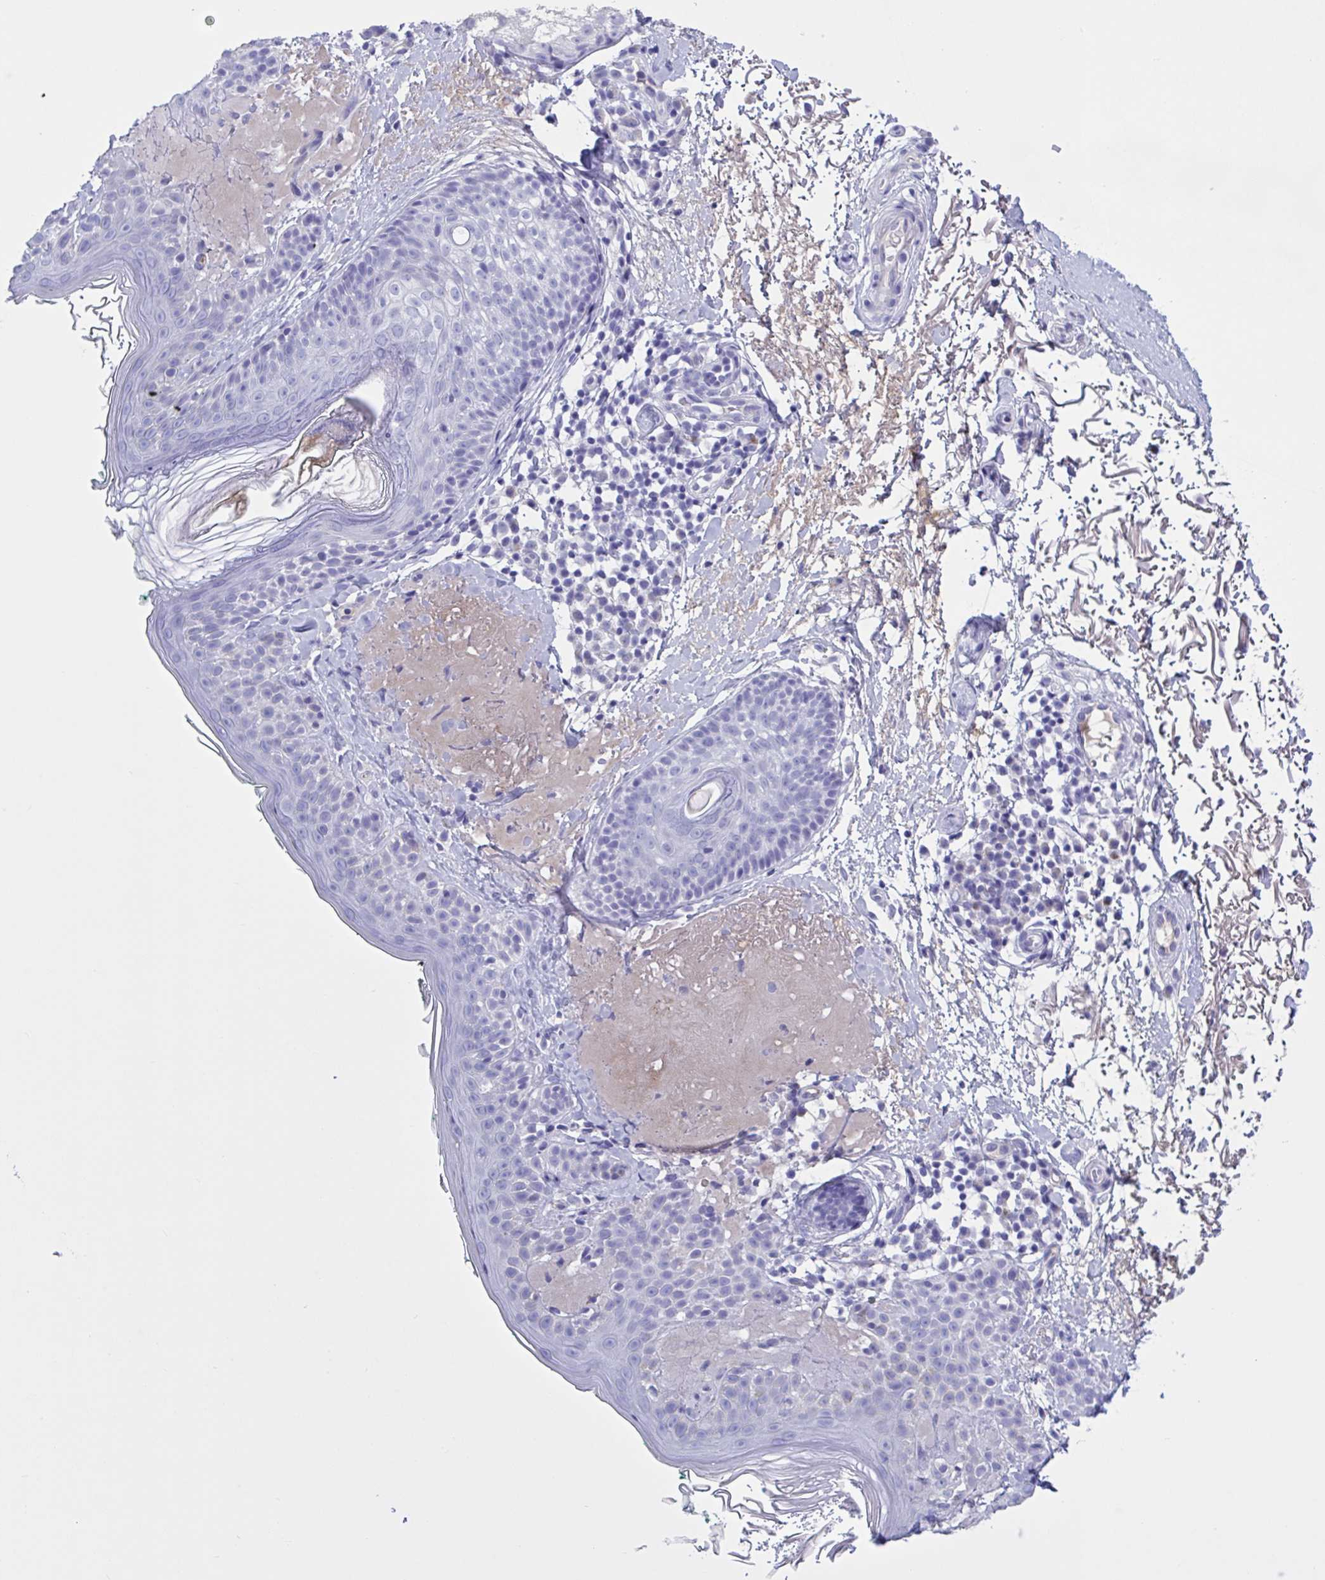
{"staining": {"intensity": "negative", "quantity": "none", "location": "none"}, "tissue": "skin", "cell_type": "Fibroblasts", "image_type": "normal", "snomed": [{"axis": "morphology", "description": "Normal tissue, NOS"}, {"axis": "topography", "description": "Skin"}], "caption": "This is a image of IHC staining of benign skin, which shows no positivity in fibroblasts. Brightfield microscopy of IHC stained with DAB (brown) and hematoxylin (blue), captured at high magnification.", "gene": "USP35", "patient": {"sex": "male", "age": 73}}